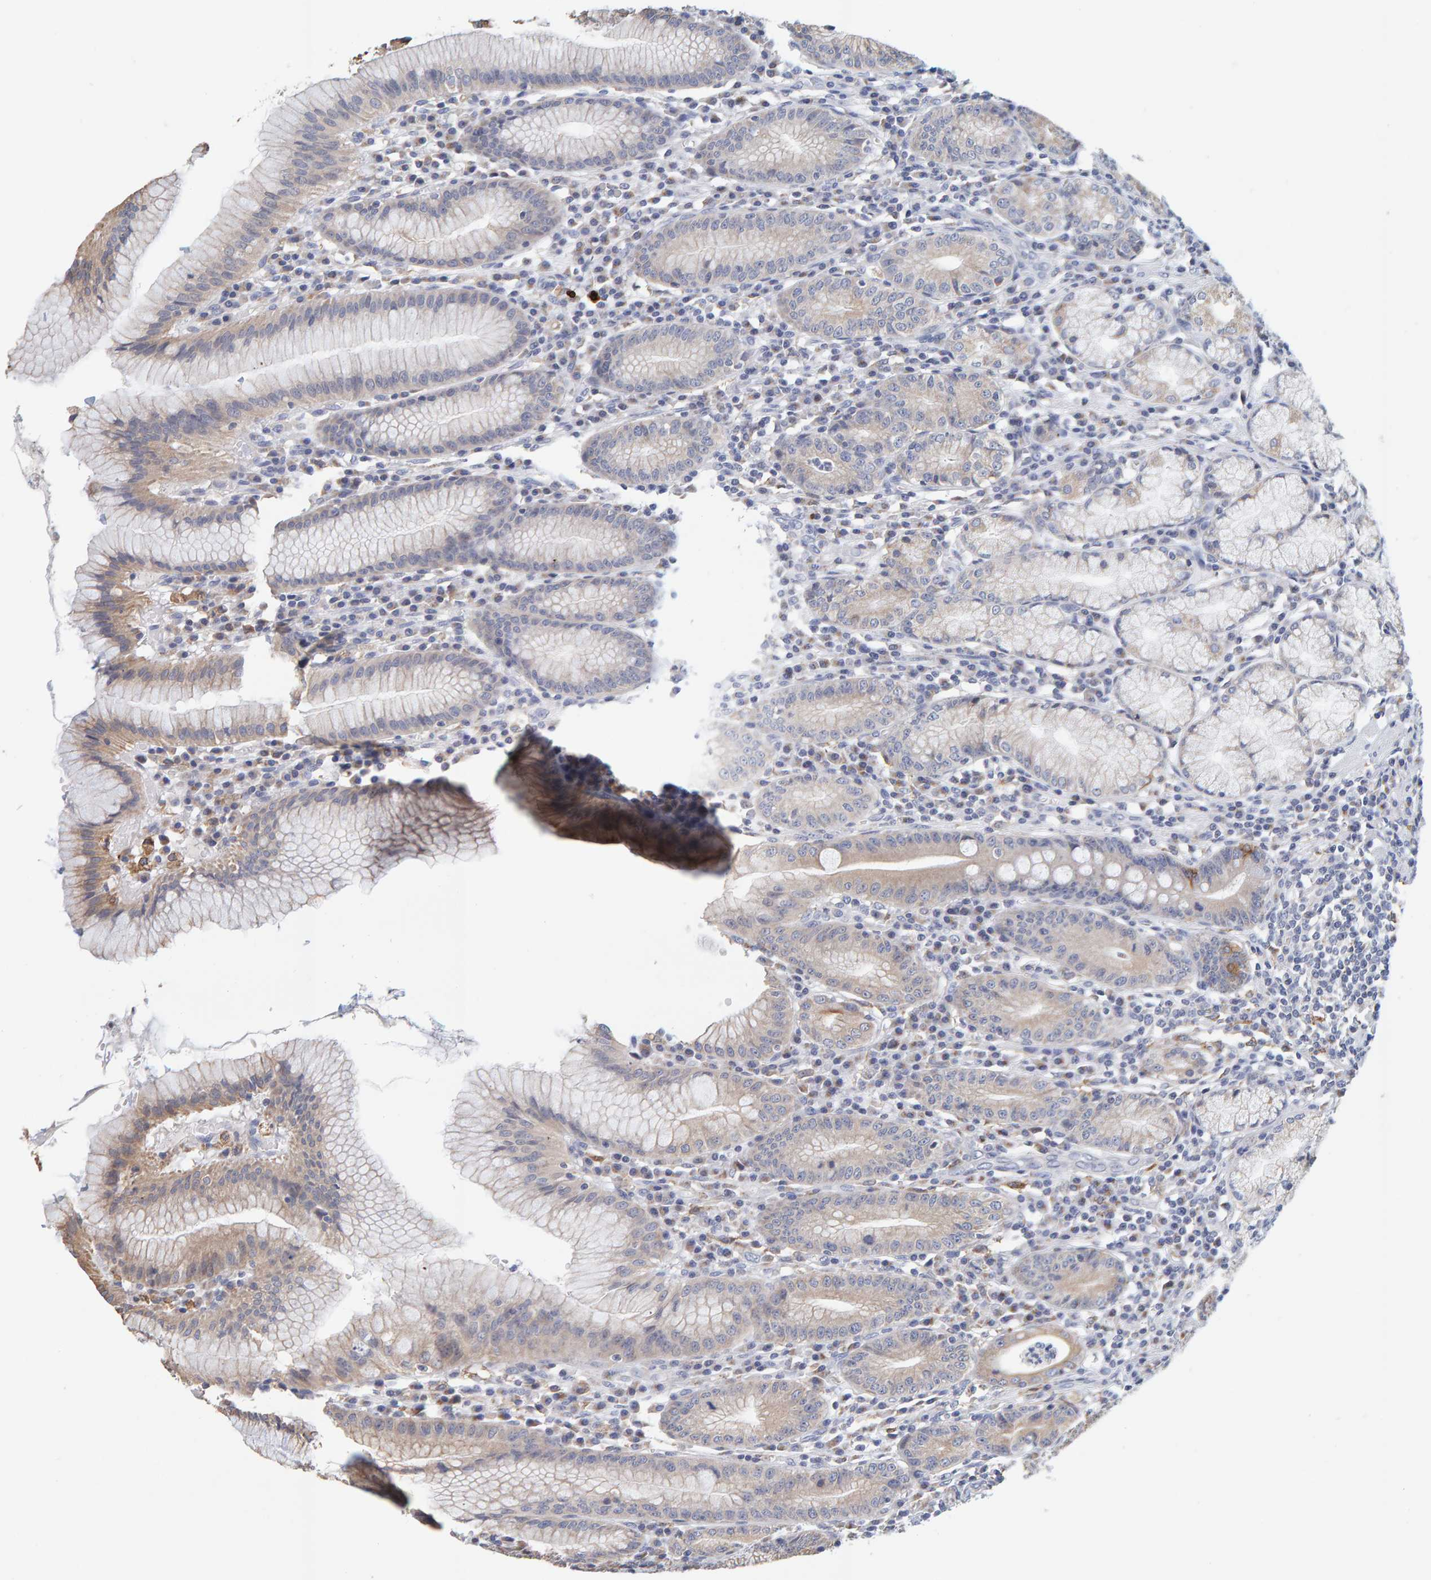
{"staining": {"intensity": "weak", "quantity": "25%-75%", "location": "cytoplasmic/membranous"}, "tissue": "stomach", "cell_type": "Glandular cells", "image_type": "normal", "snomed": [{"axis": "morphology", "description": "Normal tissue, NOS"}, {"axis": "topography", "description": "Stomach"}], "caption": "Immunohistochemistry (IHC) staining of unremarkable stomach, which displays low levels of weak cytoplasmic/membranous expression in approximately 25%-75% of glandular cells indicating weak cytoplasmic/membranous protein expression. The staining was performed using DAB (3,3'-diaminobenzidine) (brown) for protein detection and nuclei were counterstained in hematoxylin (blue).", "gene": "SGPL1", "patient": {"sex": "male", "age": 55}}